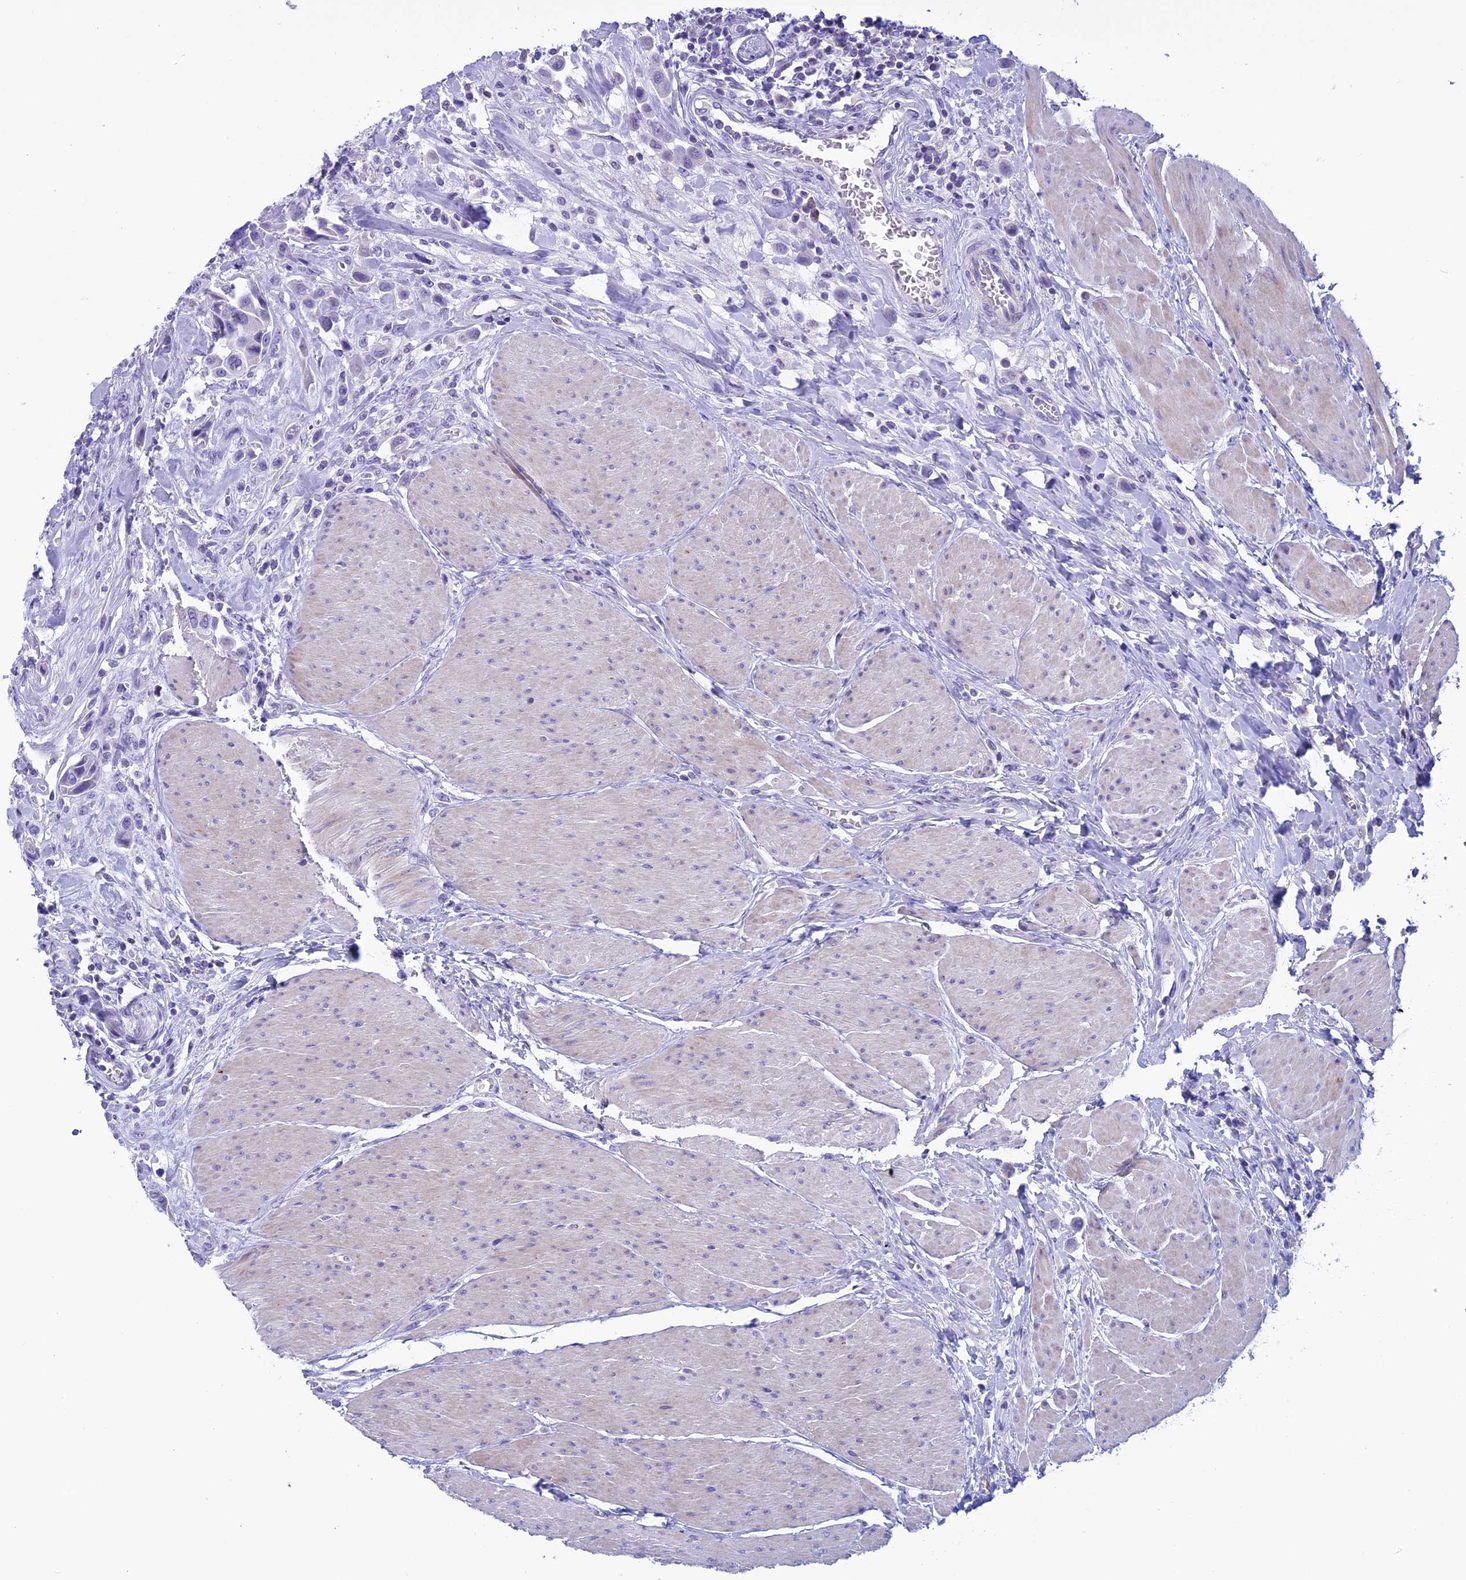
{"staining": {"intensity": "negative", "quantity": "none", "location": "none"}, "tissue": "urothelial cancer", "cell_type": "Tumor cells", "image_type": "cancer", "snomed": [{"axis": "morphology", "description": "Urothelial carcinoma, High grade"}, {"axis": "topography", "description": "Urinary bladder"}], "caption": "Immunohistochemistry micrograph of urothelial cancer stained for a protein (brown), which shows no expression in tumor cells.", "gene": "ZNF563", "patient": {"sex": "male", "age": 50}}